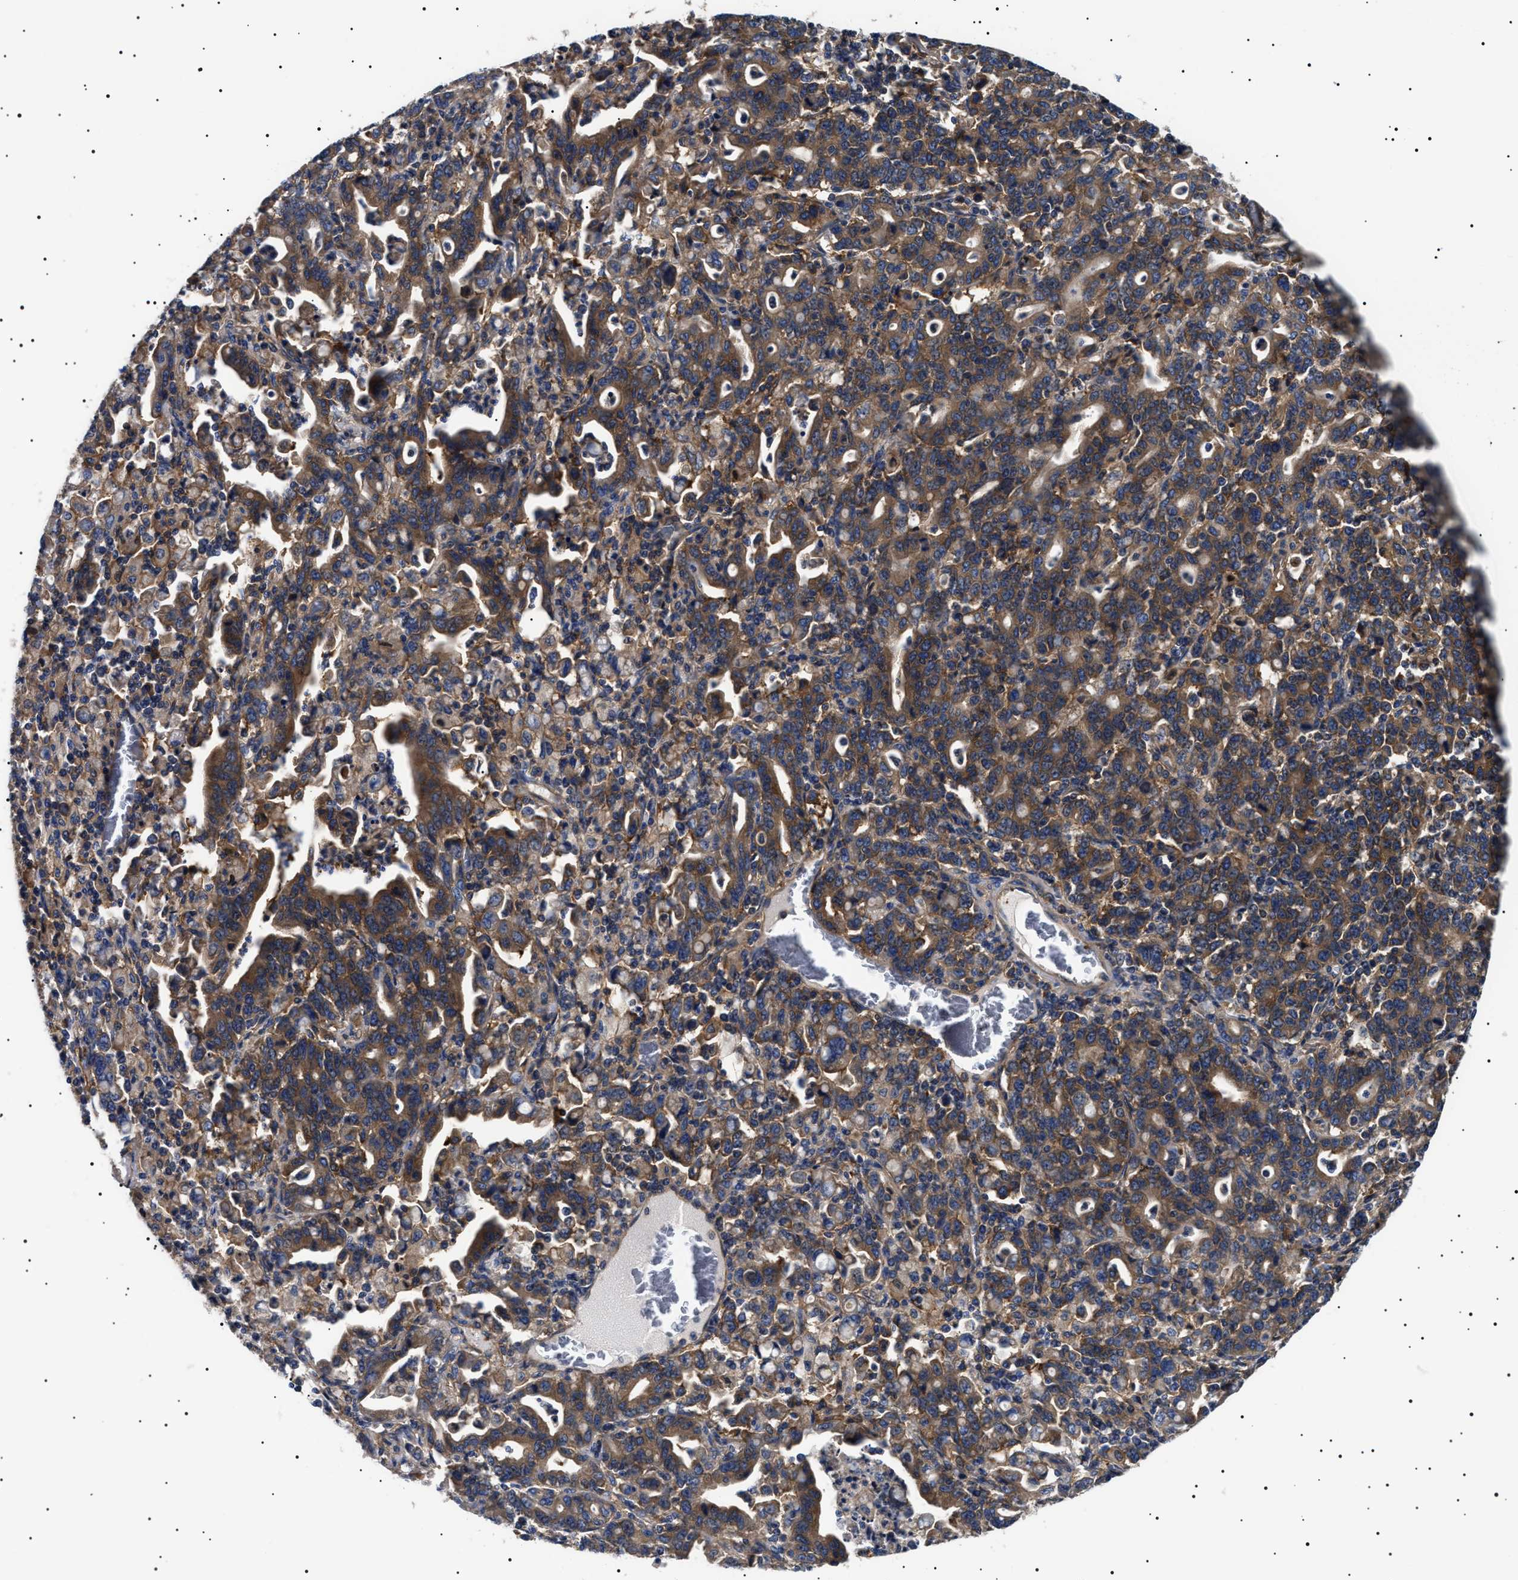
{"staining": {"intensity": "moderate", "quantity": "25%-75%", "location": "cytoplasmic/membranous"}, "tissue": "stomach cancer", "cell_type": "Tumor cells", "image_type": "cancer", "snomed": [{"axis": "morphology", "description": "Adenocarcinoma, NOS"}, {"axis": "topography", "description": "Stomach, upper"}], "caption": "Immunohistochemical staining of stomach cancer demonstrates moderate cytoplasmic/membranous protein staining in approximately 25%-75% of tumor cells.", "gene": "TPP2", "patient": {"sex": "male", "age": 69}}